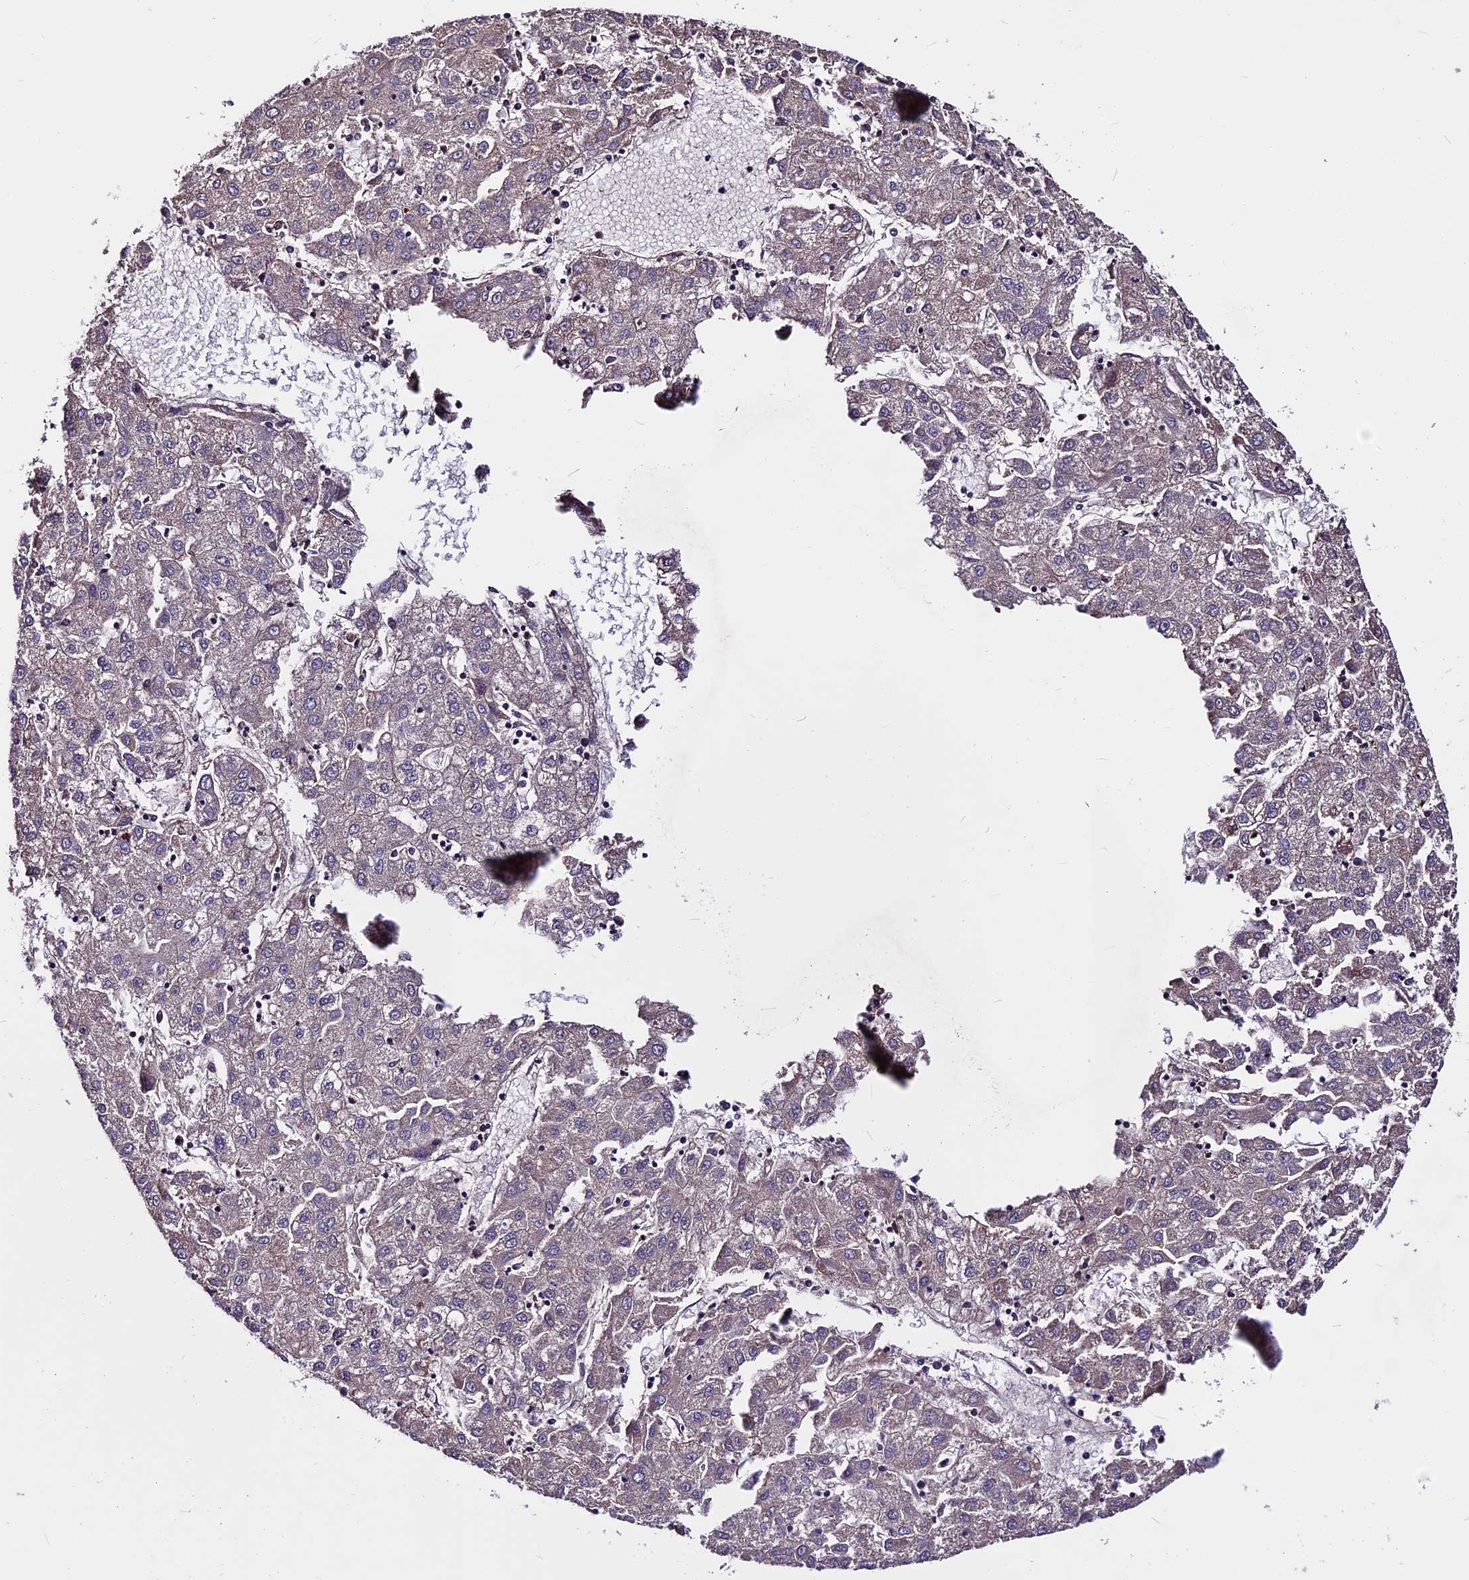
{"staining": {"intensity": "weak", "quantity": "<25%", "location": "cytoplasmic/membranous"}, "tissue": "liver cancer", "cell_type": "Tumor cells", "image_type": "cancer", "snomed": [{"axis": "morphology", "description": "Carcinoma, Hepatocellular, NOS"}, {"axis": "topography", "description": "Liver"}], "caption": "Immunohistochemical staining of liver cancer demonstrates no significant staining in tumor cells. (Brightfield microscopy of DAB (3,3'-diaminobenzidine) immunohistochemistry at high magnification).", "gene": "EVA1B", "patient": {"sex": "male", "age": 72}}